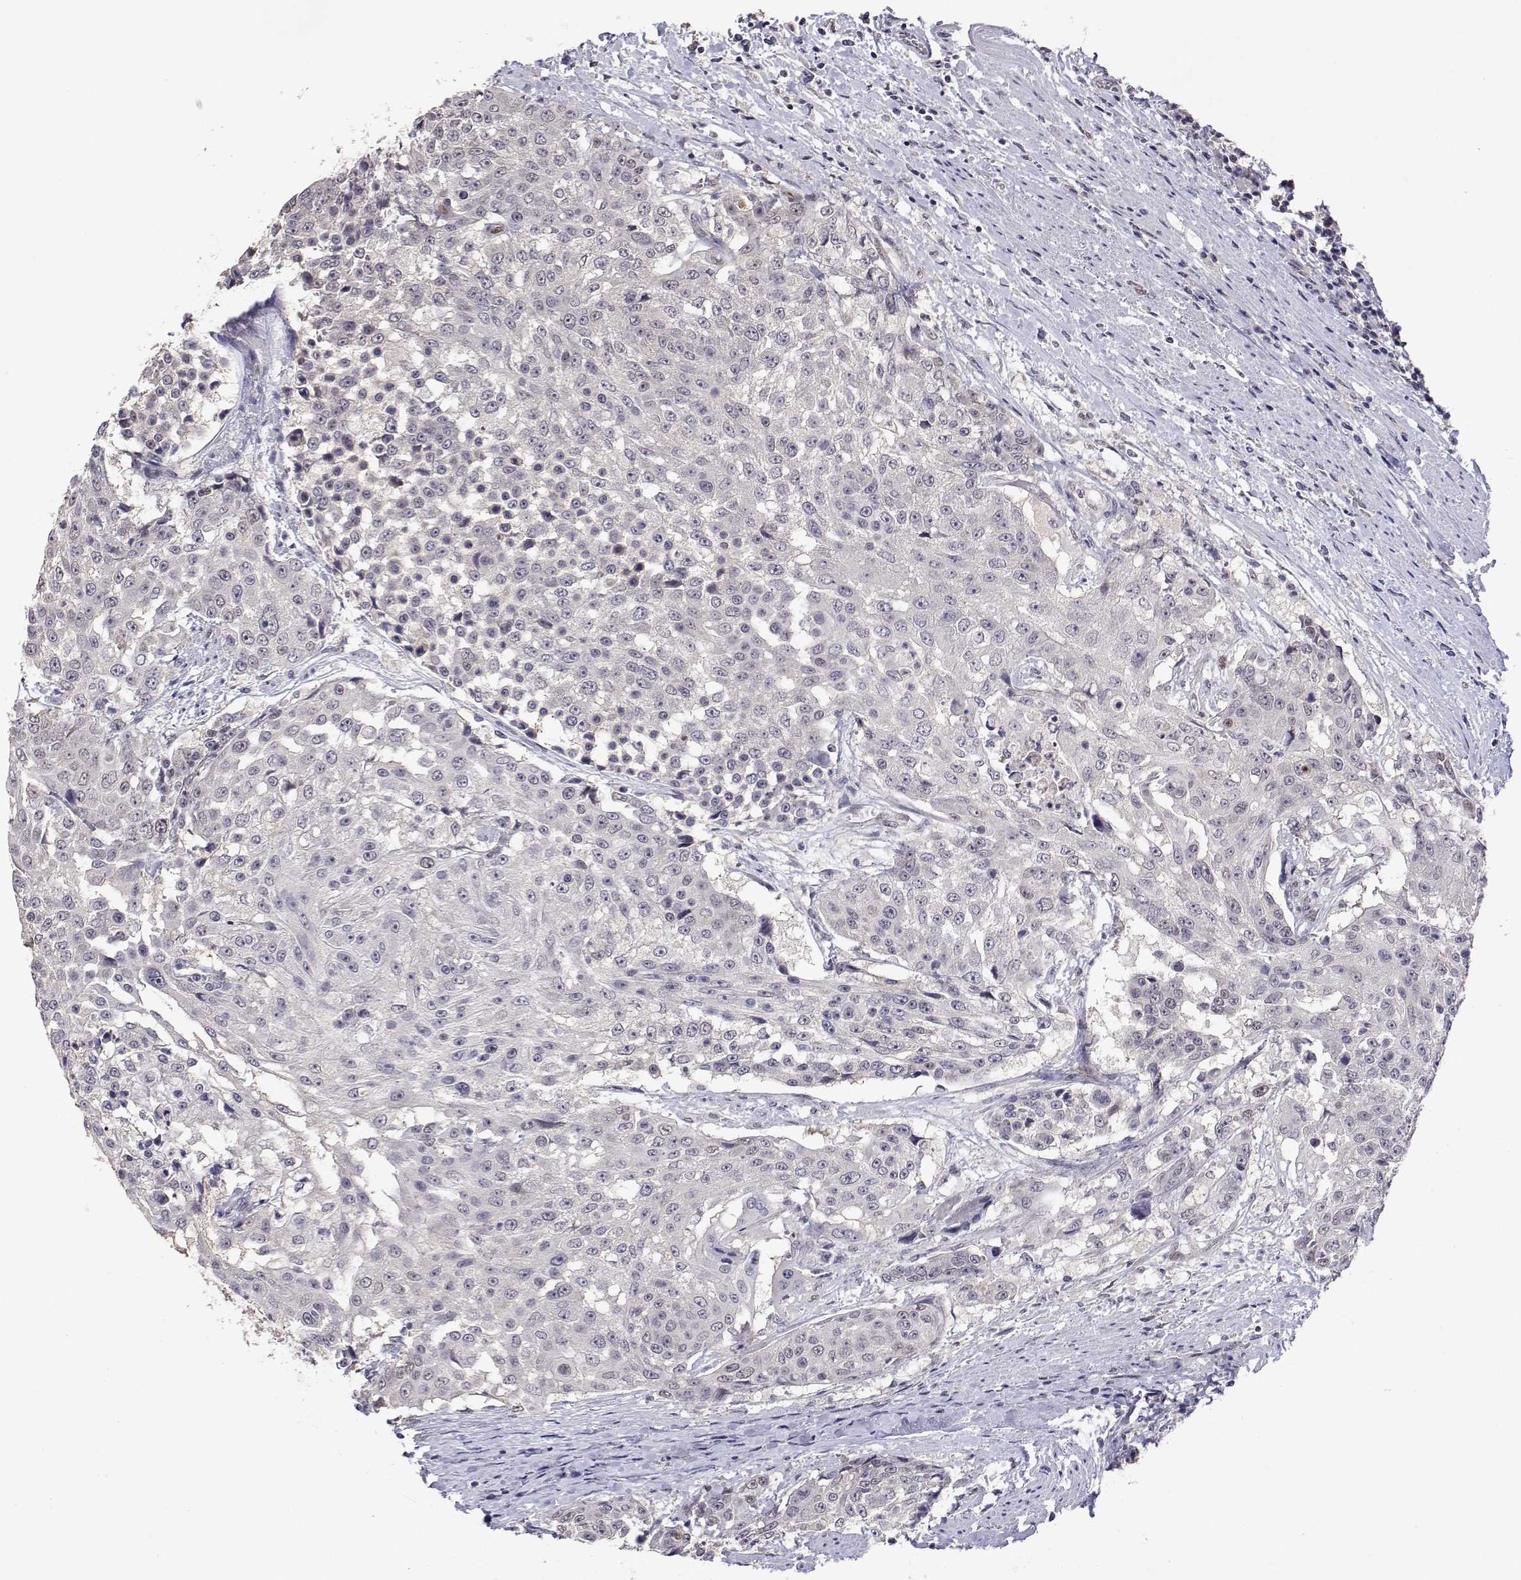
{"staining": {"intensity": "negative", "quantity": "none", "location": "none"}, "tissue": "urothelial cancer", "cell_type": "Tumor cells", "image_type": "cancer", "snomed": [{"axis": "morphology", "description": "Urothelial carcinoma, High grade"}, {"axis": "topography", "description": "Urinary bladder"}], "caption": "High magnification brightfield microscopy of urothelial cancer stained with DAB (brown) and counterstained with hematoxylin (blue): tumor cells show no significant expression.", "gene": "HNRNPA0", "patient": {"sex": "female", "age": 63}}